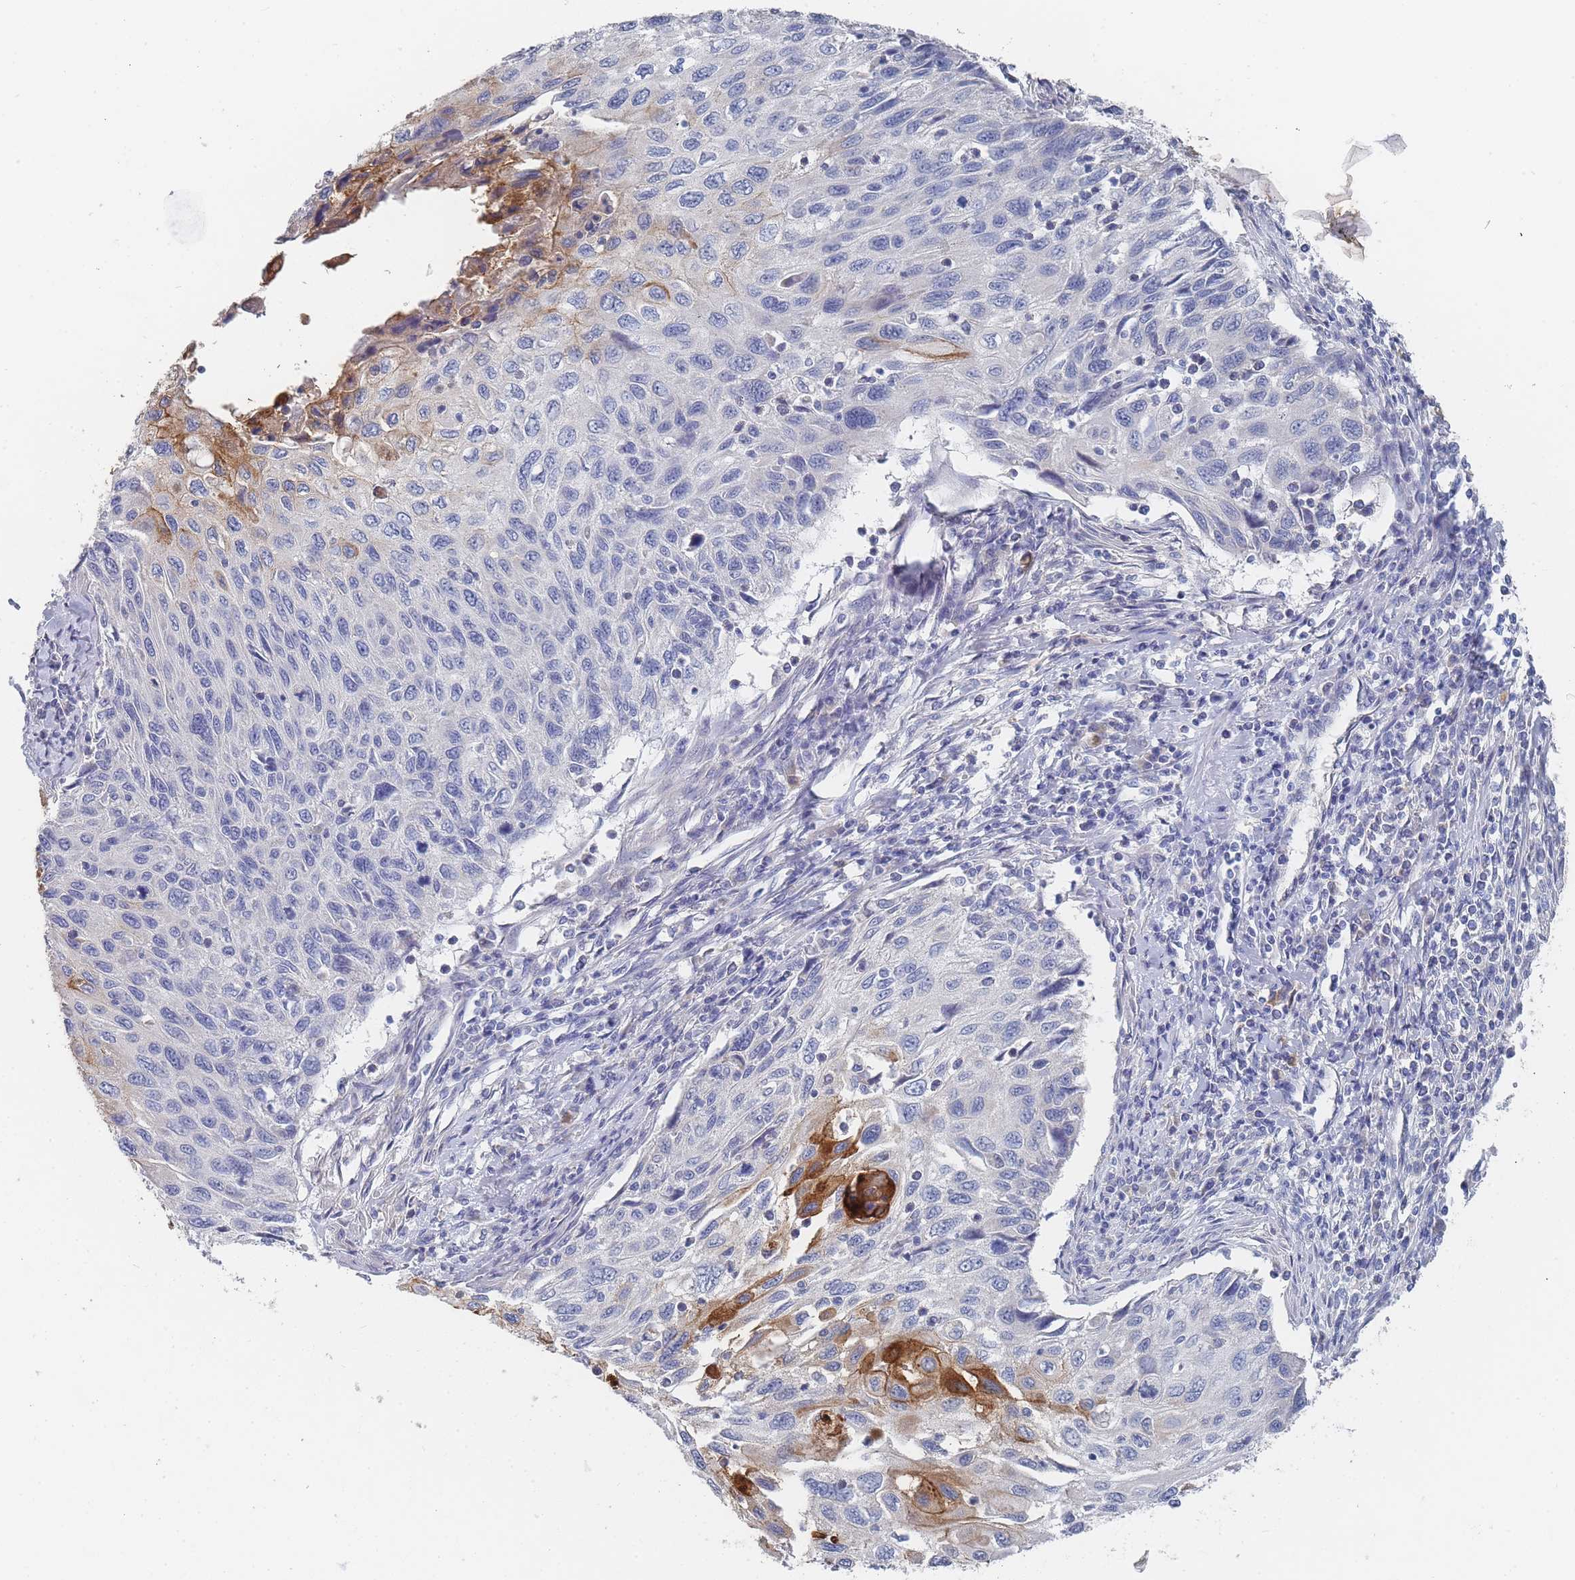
{"staining": {"intensity": "strong", "quantity": "<25%", "location": "cytoplasmic/membranous"}, "tissue": "cervical cancer", "cell_type": "Tumor cells", "image_type": "cancer", "snomed": [{"axis": "morphology", "description": "Squamous cell carcinoma, NOS"}, {"axis": "topography", "description": "Cervix"}], "caption": "This micrograph exhibits IHC staining of squamous cell carcinoma (cervical), with medium strong cytoplasmic/membranous staining in about <25% of tumor cells.", "gene": "ACAD11", "patient": {"sex": "female", "age": 70}}